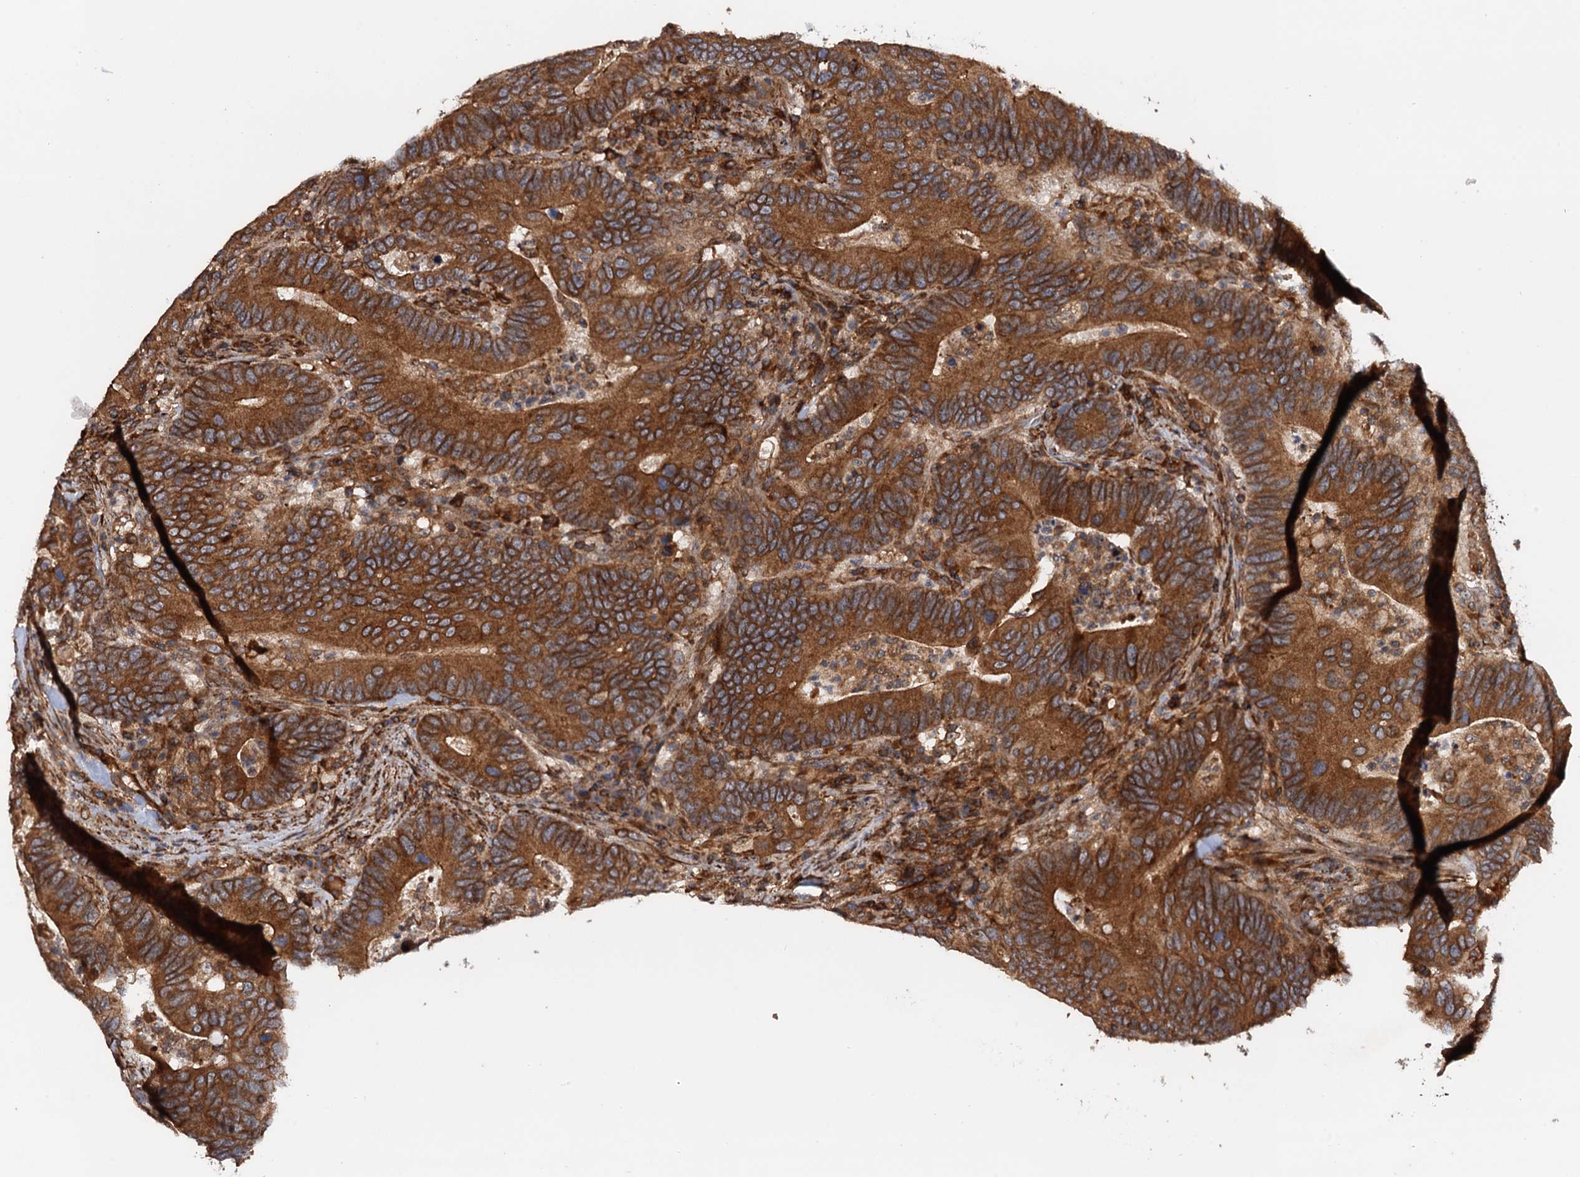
{"staining": {"intensity": "strong", "quantity": ">75%", "location": "cytoplasmic/membranous"}, "tissue": "colorectal cancer", "cell_type": "Tumor cells", "image_type": "cancer", "snomed": [{"axis": "morphology", "description": "Adenocarcinoma, NOS"}, {"axis": "topography", "description": "Colon"}], "caption": "The immunohistochemical stain highlights strong cytoplasmic/membranous positivity in tumor cells of colorectal cancer (adenocarcinoma) tissue.", "gene": "BORA", "patient": {"sex": "female", "age": 66}}